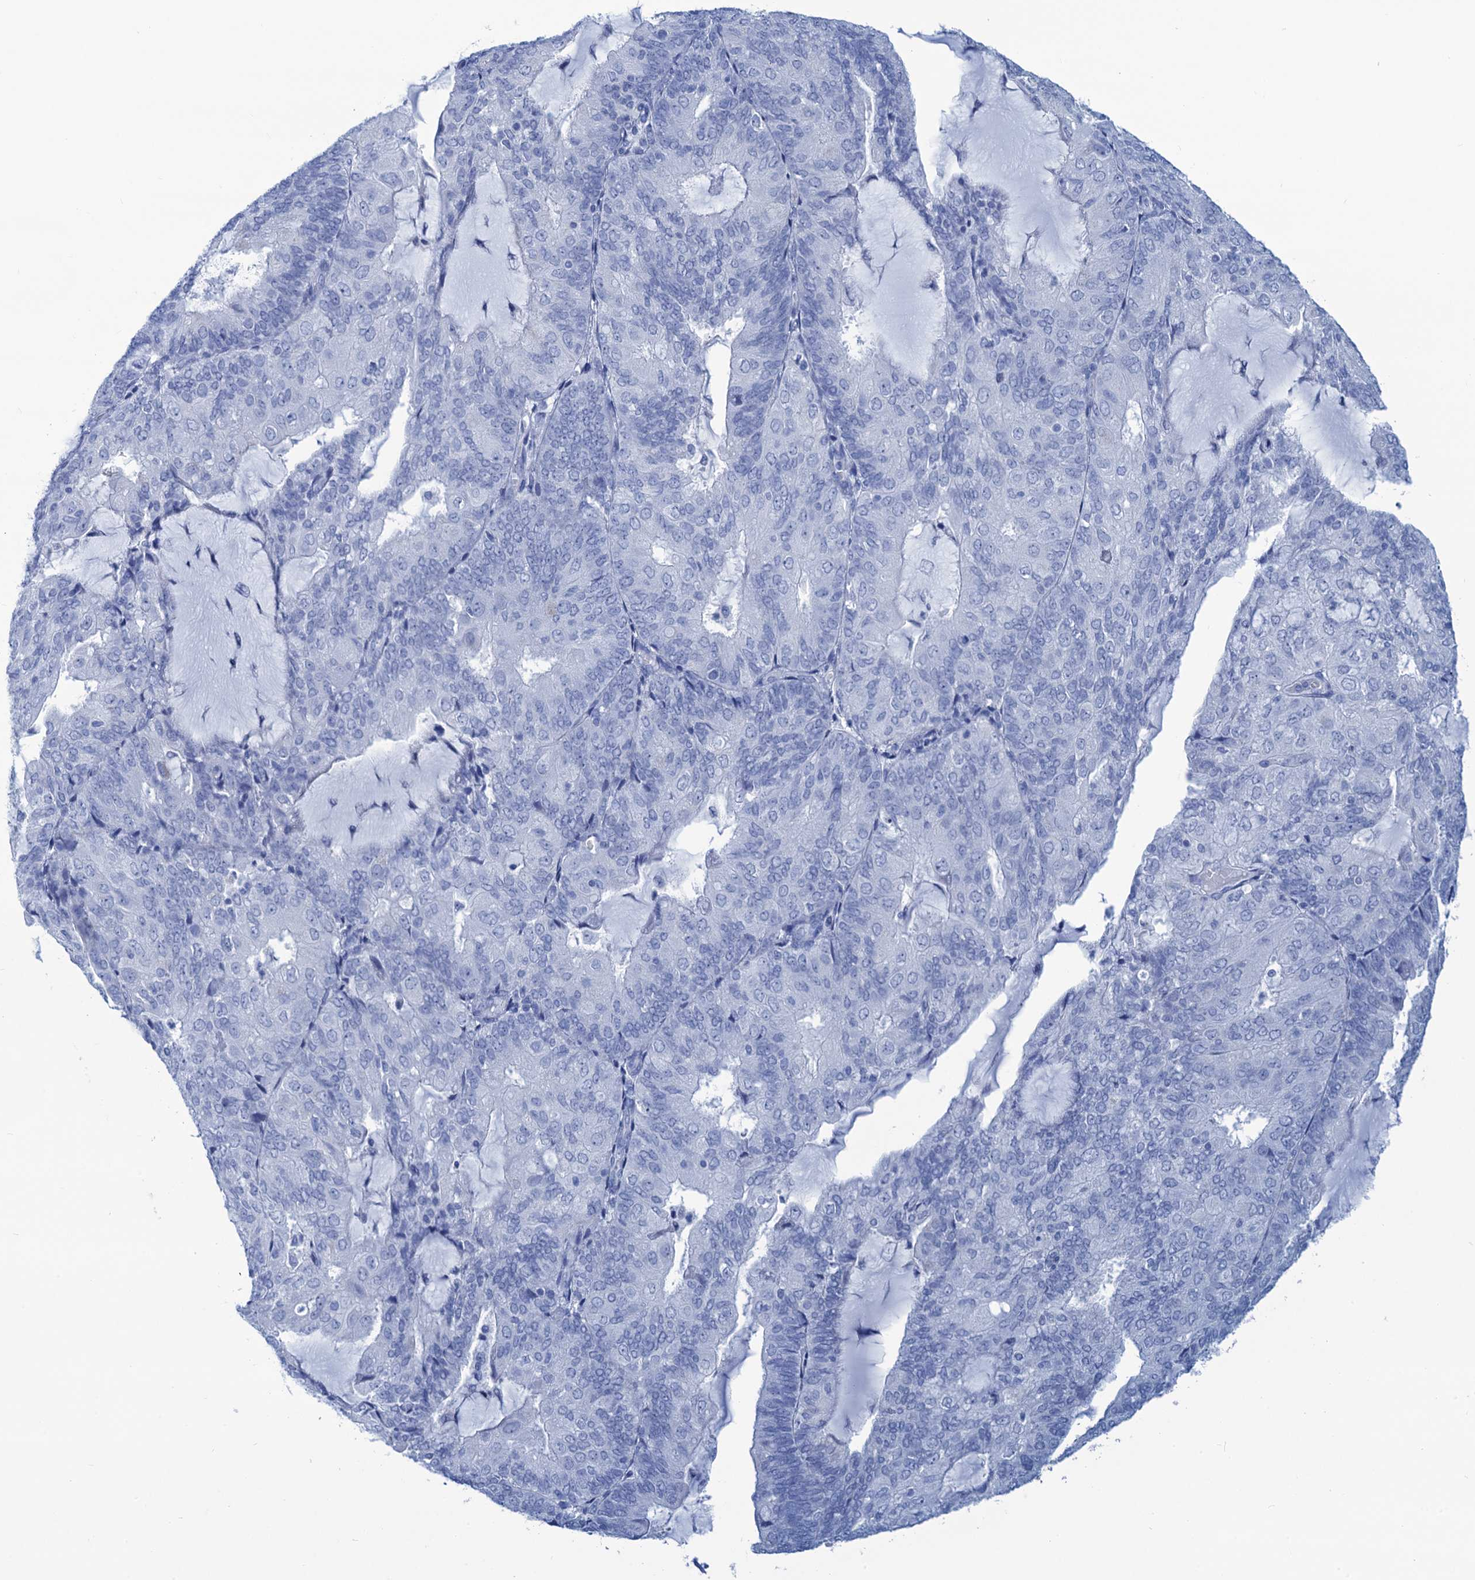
{"staining": {"intensity": "negative", "quantity": "none", "location": "none"}, "tissue": "endometrial cancer", "cell_type": "Tumor cells", "image_type": "cancer", "snomed": [{"axis": "morphology", "description": "Adenocarcinoma, NOS"}, {"axis": "topography", "description": "Endometrium"}], "caption": "There is no significant expression in tumor cells of endometrial cancer.", "gene": "CABYR", "patient": {"sex": "female", "age": 81}}